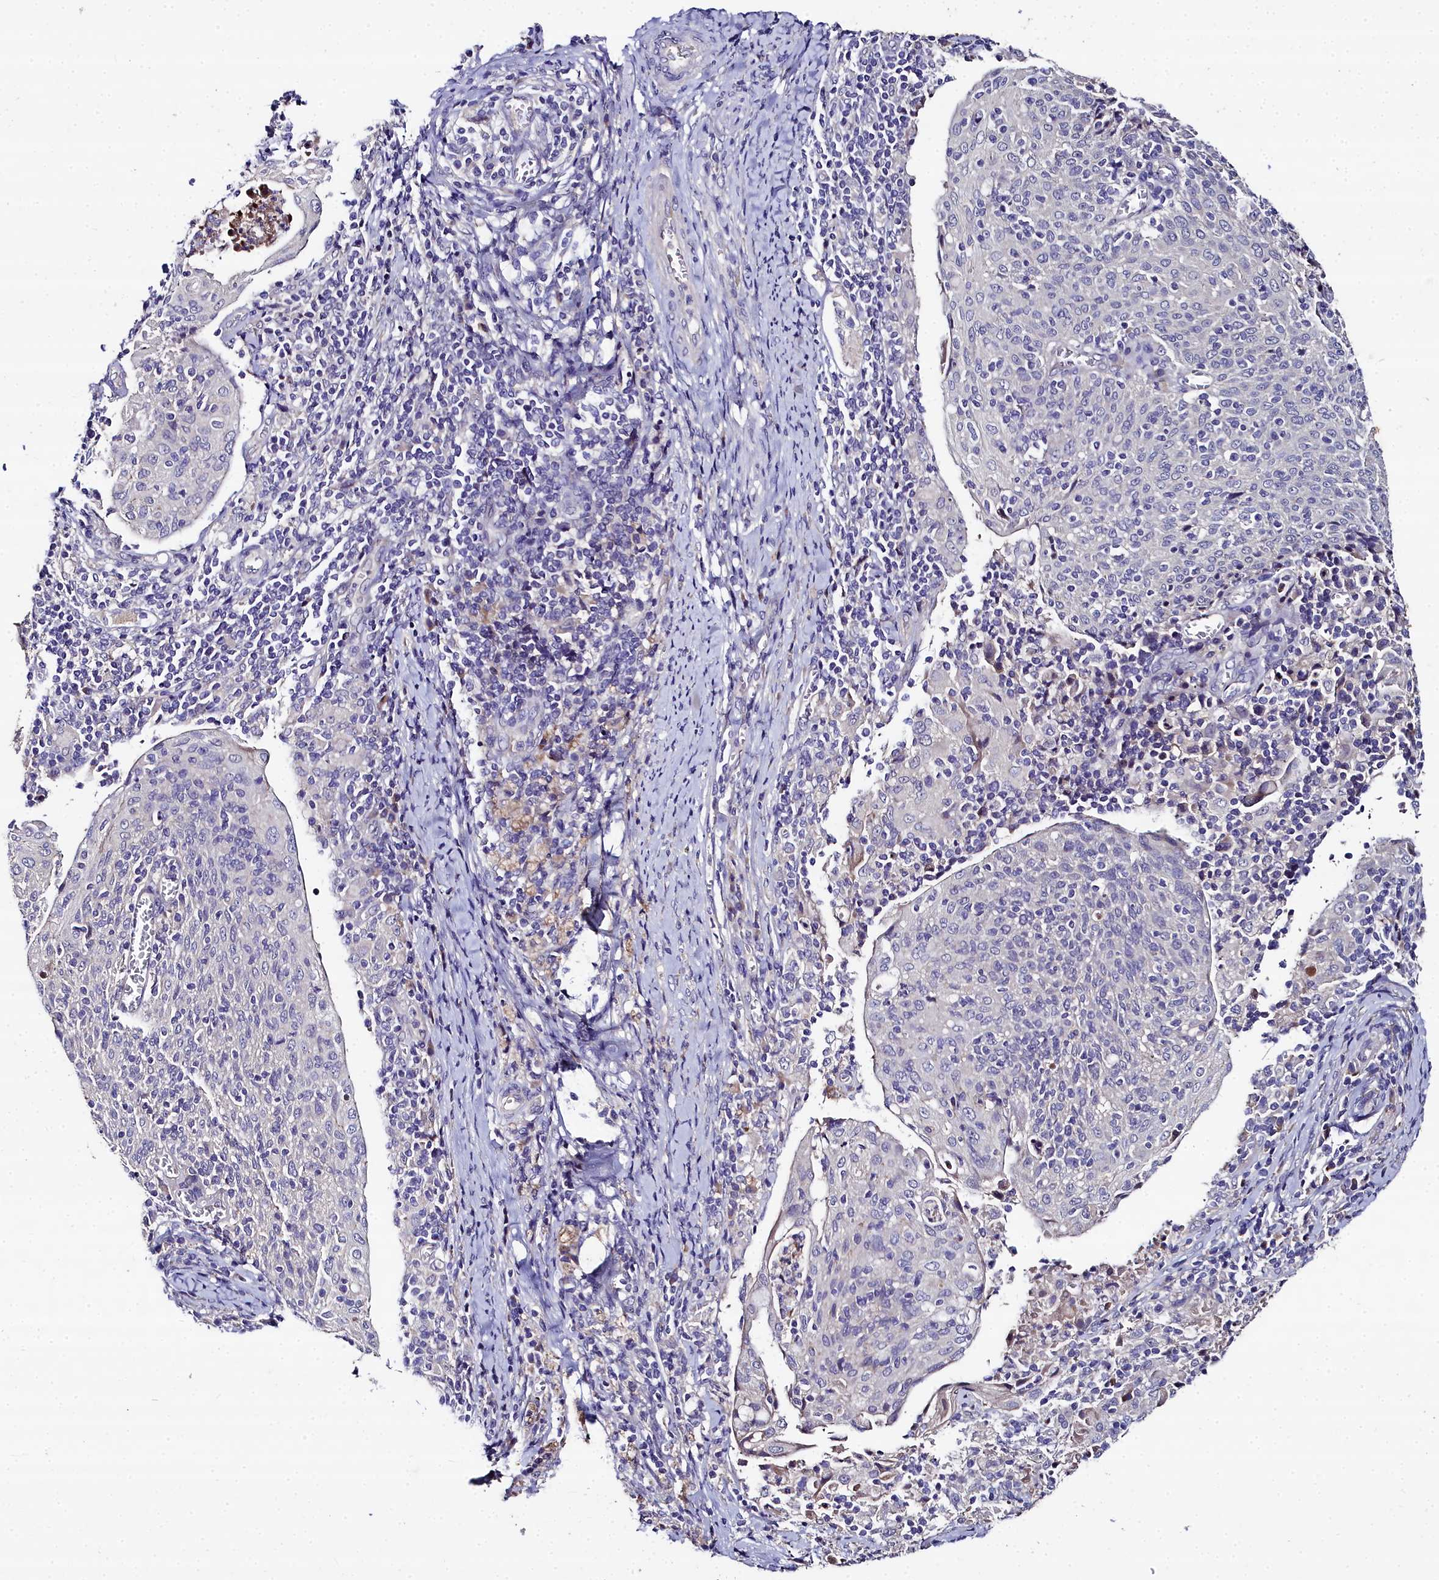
{"staining": {"intensity": "negative", "quantity": "none", "location": "none"}, "tissue": "cervical cancer", "cell_type": "Tumor cells", "image_type": "cancer", "snomed": [{"axis": "morphology", "description": "Squamous cell carcinoma, NOS"}, {"axis": "topography", "description": "Cervix"}], "caption": "This image is of cervical cancer stained with immunohistochemistry to label a protein in brown with the nuclei are counter-stained blue. There is no expression in tumor cells.", "gene": "NT5M", "patient": {"sex": "female", "age": 52}}